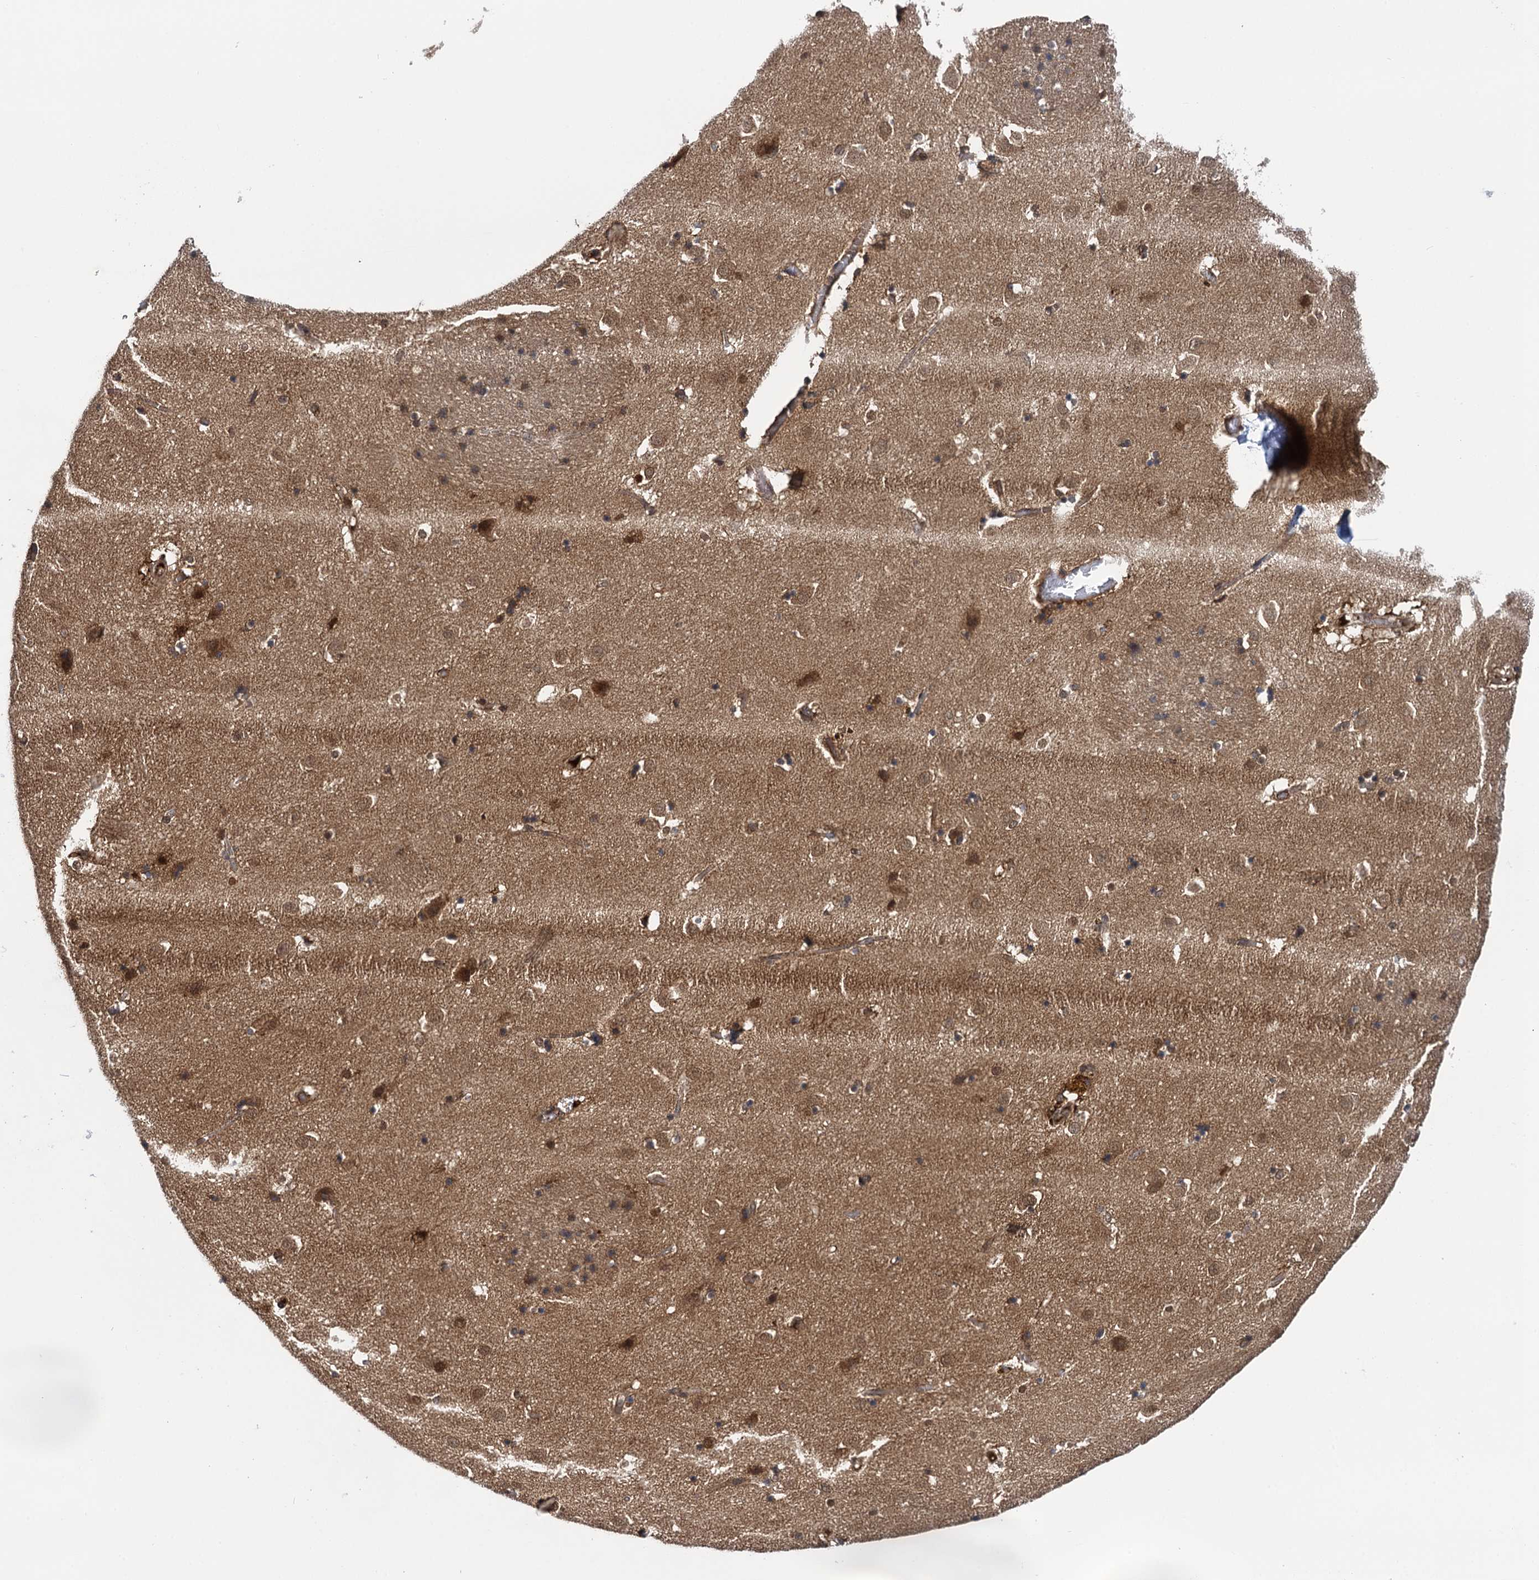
{"staining": {"intensity": "moderate", "quantity": "25%-75%", "location": "cytoplasmic/membranous"}, "tissue": "caudate", "cell_type": "Glial cells", "image_type": "normal", "snomed": [{"axis": "morphology", "description": "Normal tissue, NOS"}, {"axis": "topography", "description": "Lateral ventricle wall"}], "caption": "A high-resolution photomicrograph shows immunohistochemistry (IHC) staining of normal caudate, which shows moderate cytoplasmic/membranous expression in approximately 25%-75% of glial cells.", "gene": "GLO1", "patient": {"sex": "male", "age": 70}}